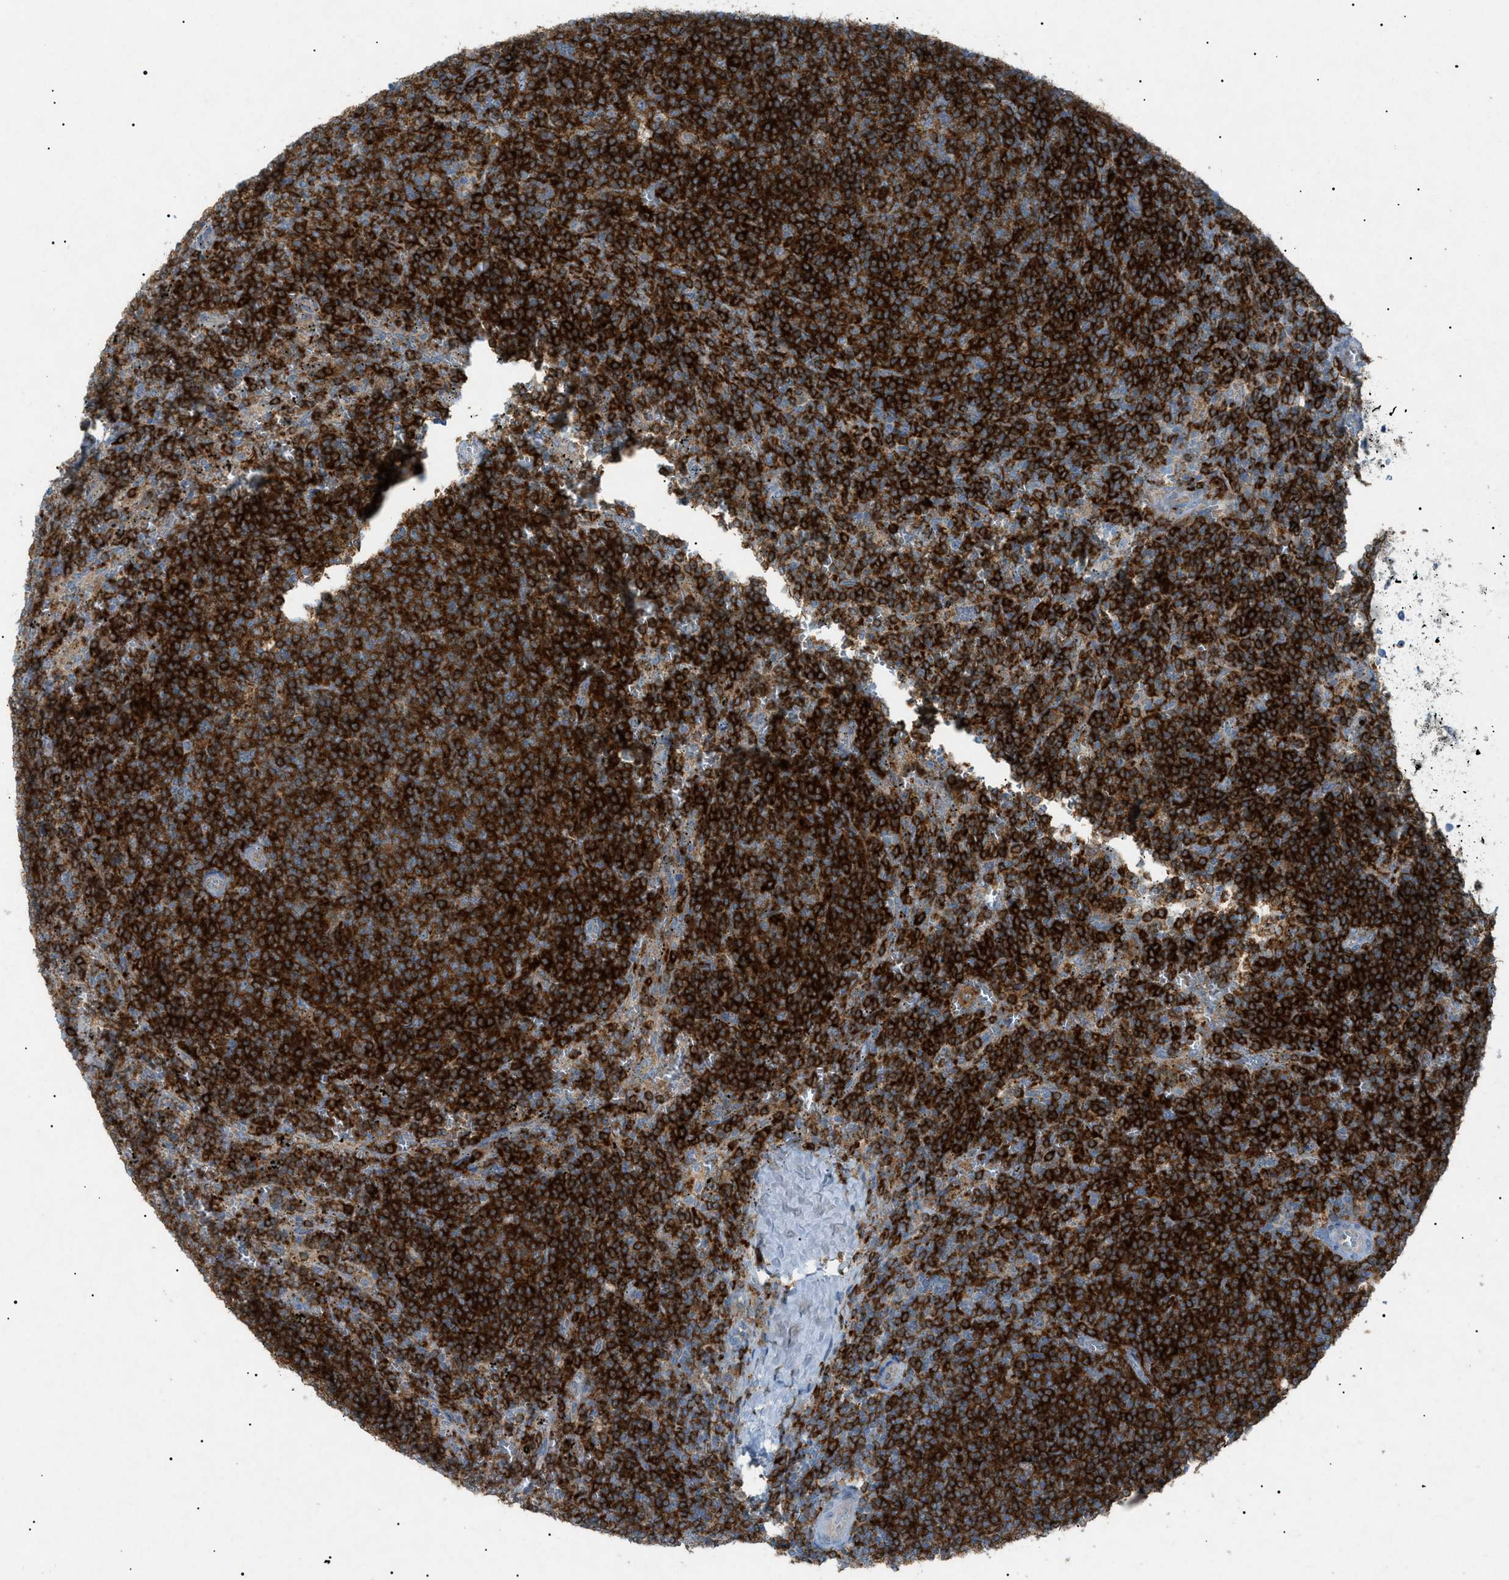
{"staining": {"intensity": "strong", "quantity": ">75%", "location": "cytoplasmic/membranous"}, "tissue": "lymphoma", "cell_type": "Tumor cells", "image_type": "cancer", "snomed": [{"axis": "morphology", "description": "Malignant lymphoma, non-Hodgkin's type, Low grade"}, {"axis": "topography", "description": "Spleen"}], "caption": "Tumor cells exhibit high levels of strong cytoplasmic/membranous staining in approximately >75% of cells in low-grade malignant lymphoma, non-Hodgkin's type.", "gene": "BTK", "patient": {"sex": "female", "age": 50}}